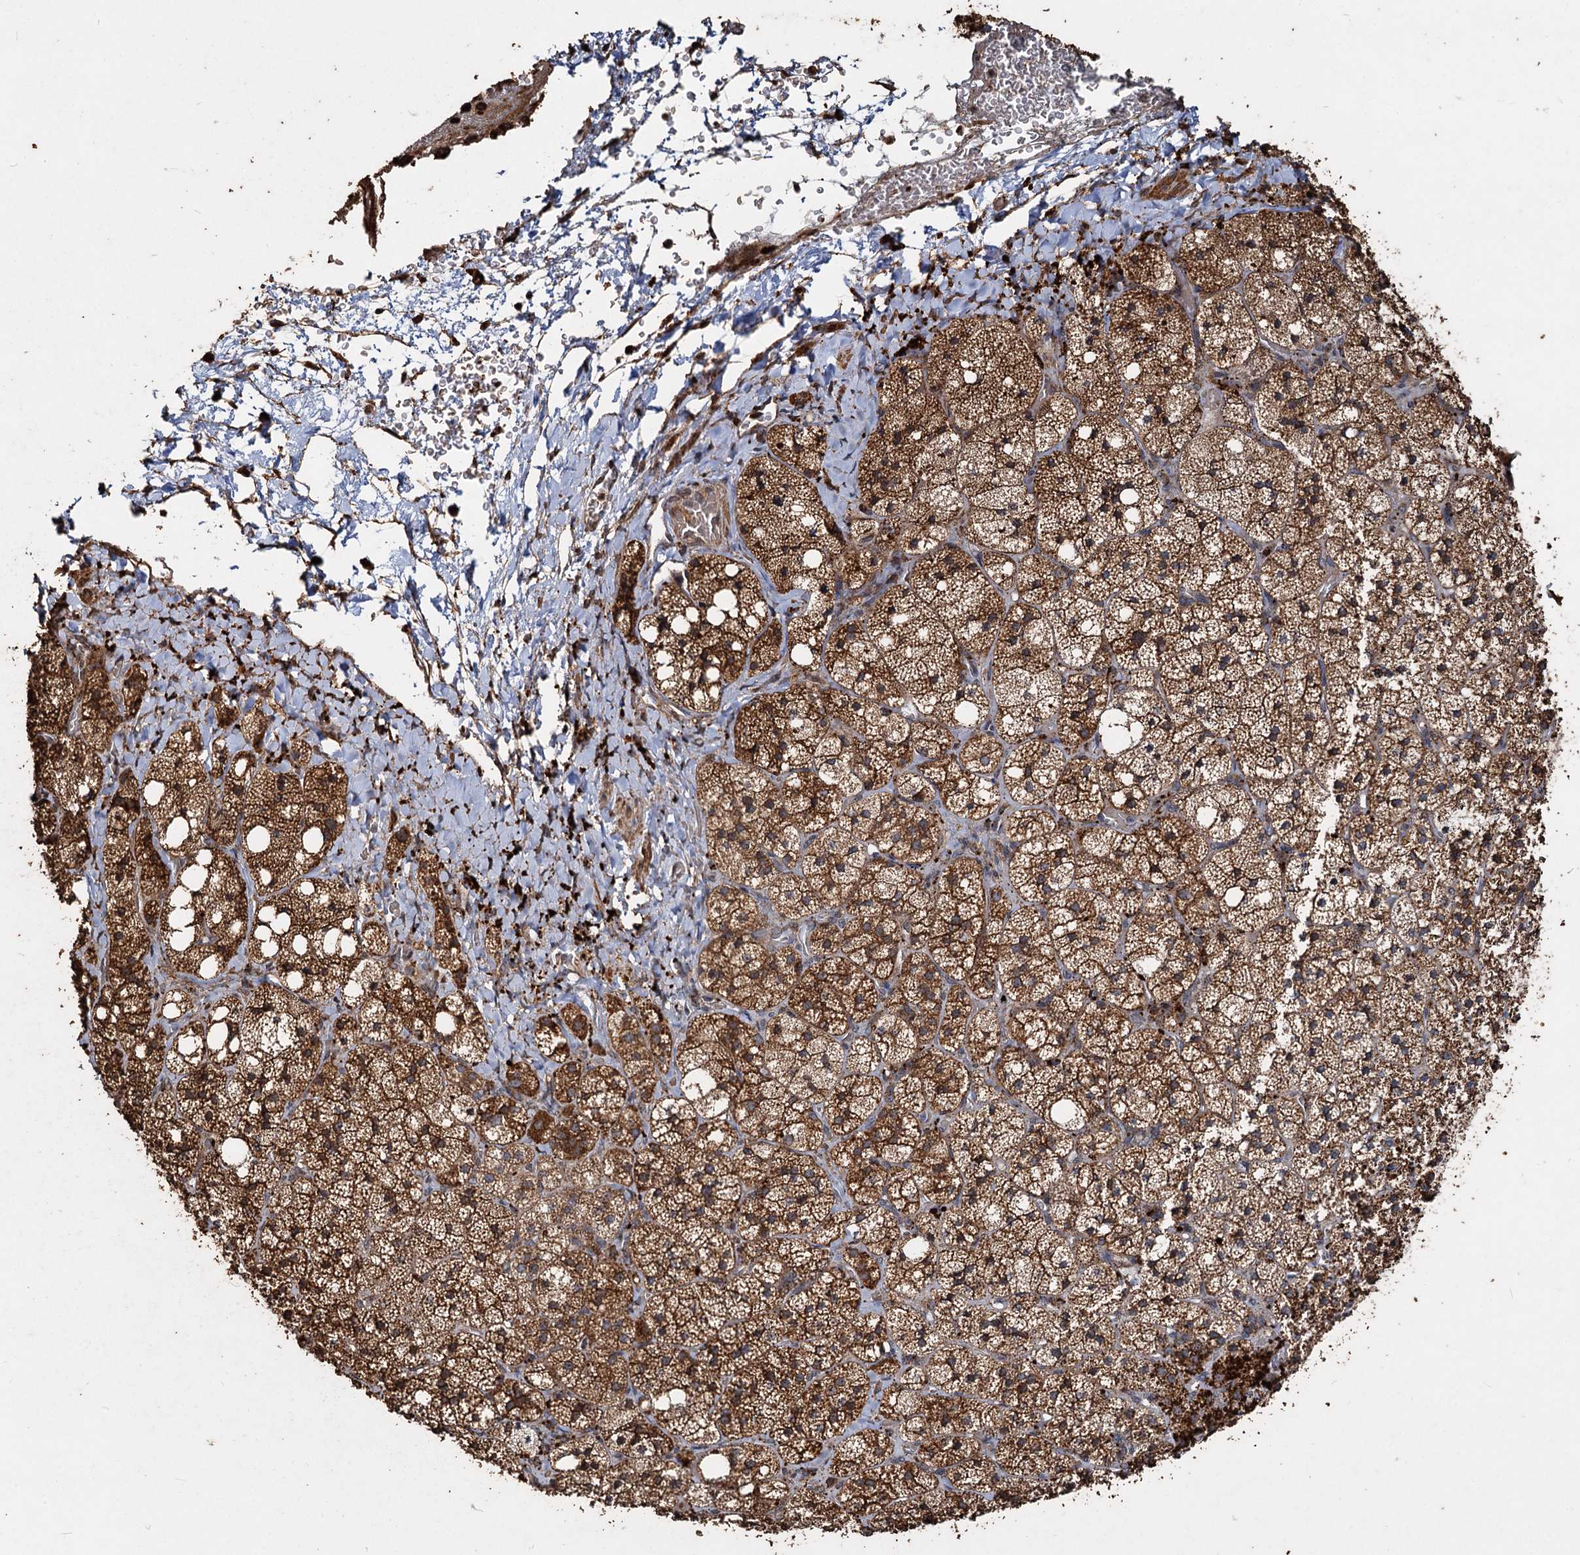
{"staining": {"intensity": "strong", "quantity": ">75%", "location": "cytoplasmic/membranous"}, "tissue": "adrenal gland", "cell_type": "Glandular cells", "image_type": "normal", "snomed": [{"axis": "morphology", "description": "Normal tissue, NOS"}, {"axis": "topography", "description": "Adrenal gland"}], "caption": "Adrenal gland stained for a protein (brown) shows strong cytoplasmic/membranous positive positivity in about >75% of glandular cells.", "gene": "NOTCH2NLA", "patient": {"sex": "male", "age": 61}}